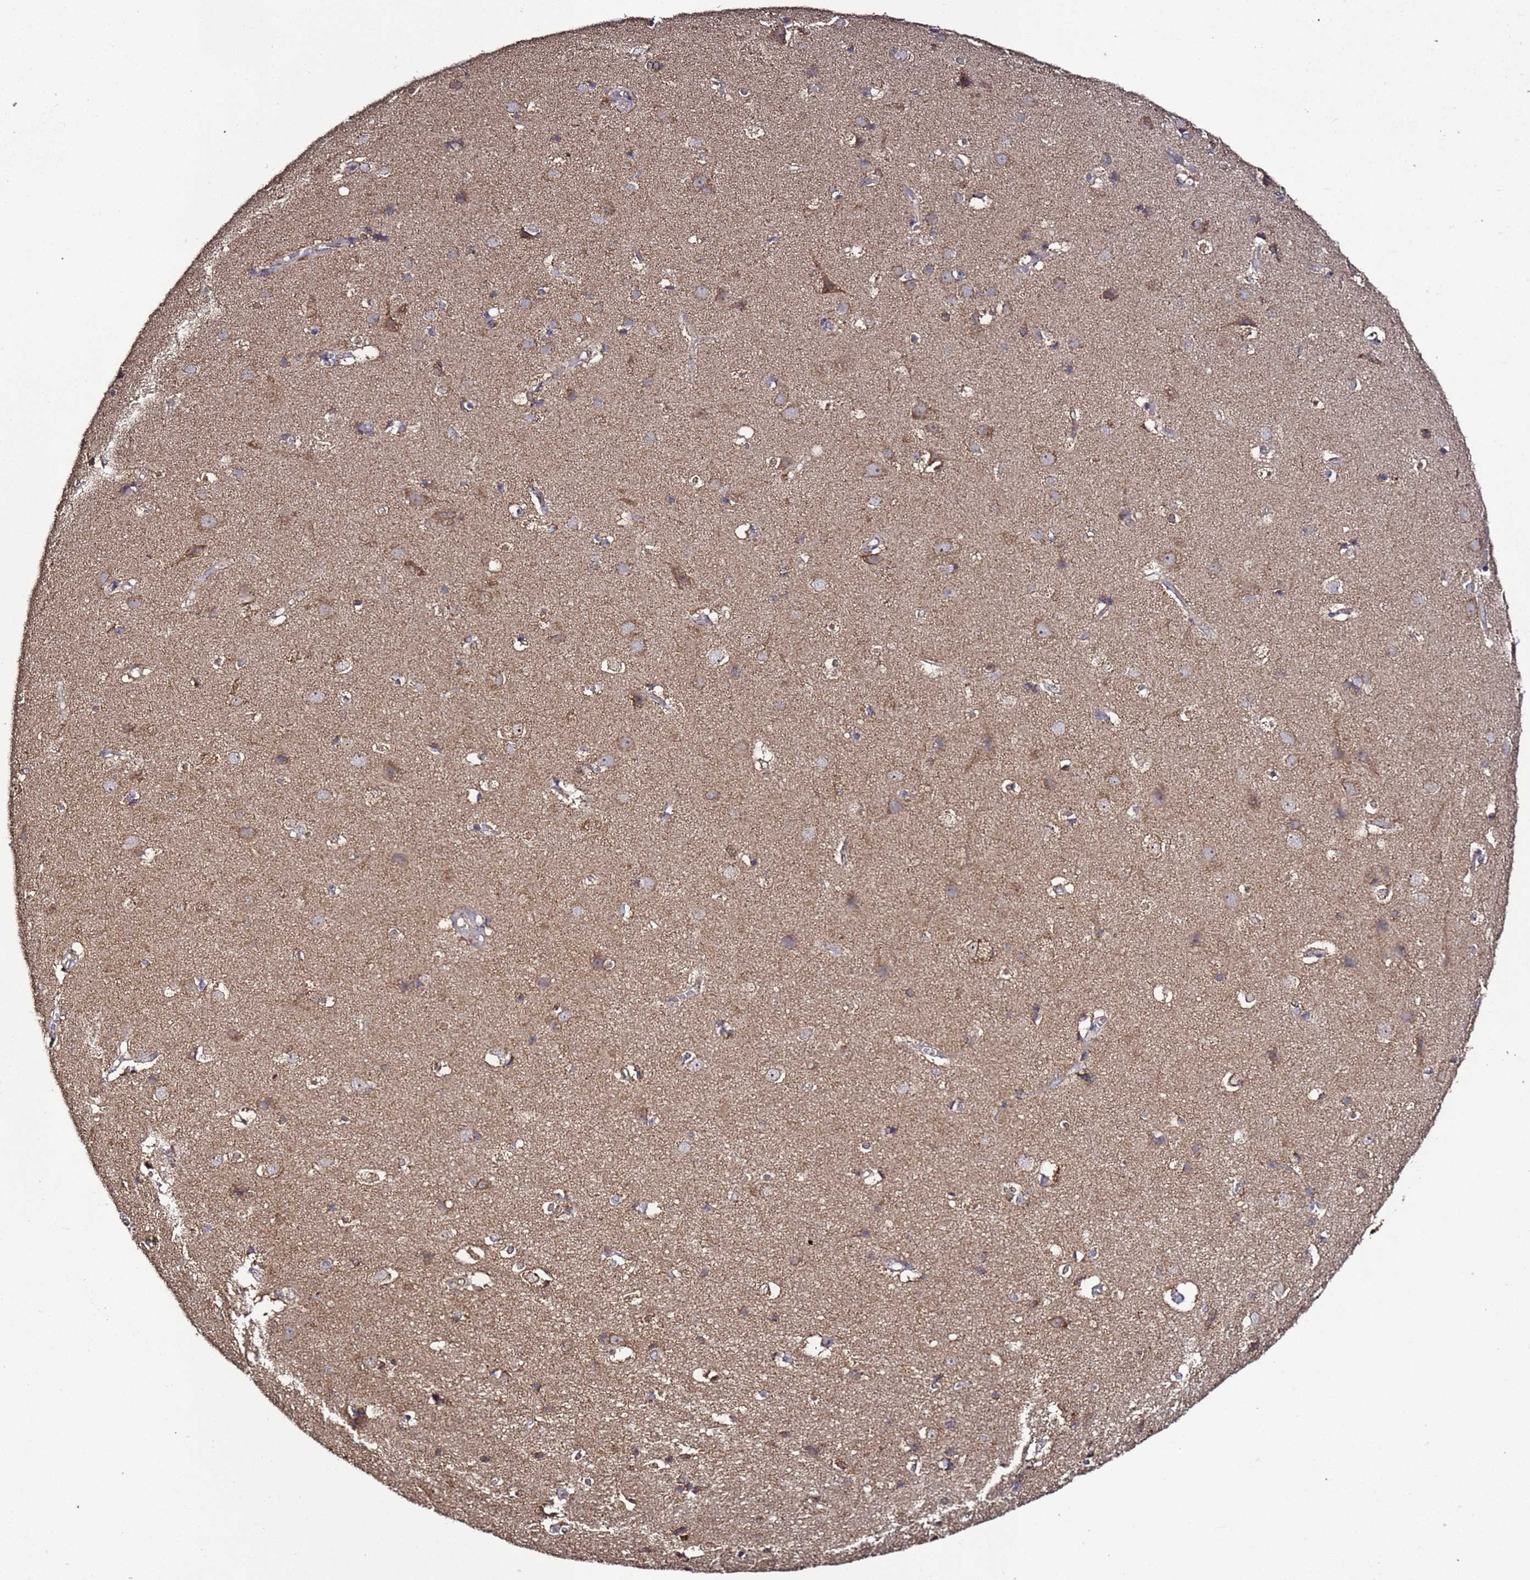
{"staining": {"intensity": "moderate", "quantity": "<25%", "location": "cytoplasmic/membranous"}, "tissue": "cerebral cortex", "cell_type": "Endothelial cells", "image_type": "normal", "snomed": [{"axis": "morphology", "description": "Normal tissue, NOS"}, {"axis": "topography", "description": "Cerebral cortex"}], "caption": "Approximately <25% of endothelial cells in benign human cerebral cortex reveal moderate cytoplasmic/membranous protein staining as visualized by brown immunohistochemical staining.", "gene": "HSPBAP1", "patient": {"sex": "male", "age": 54}}